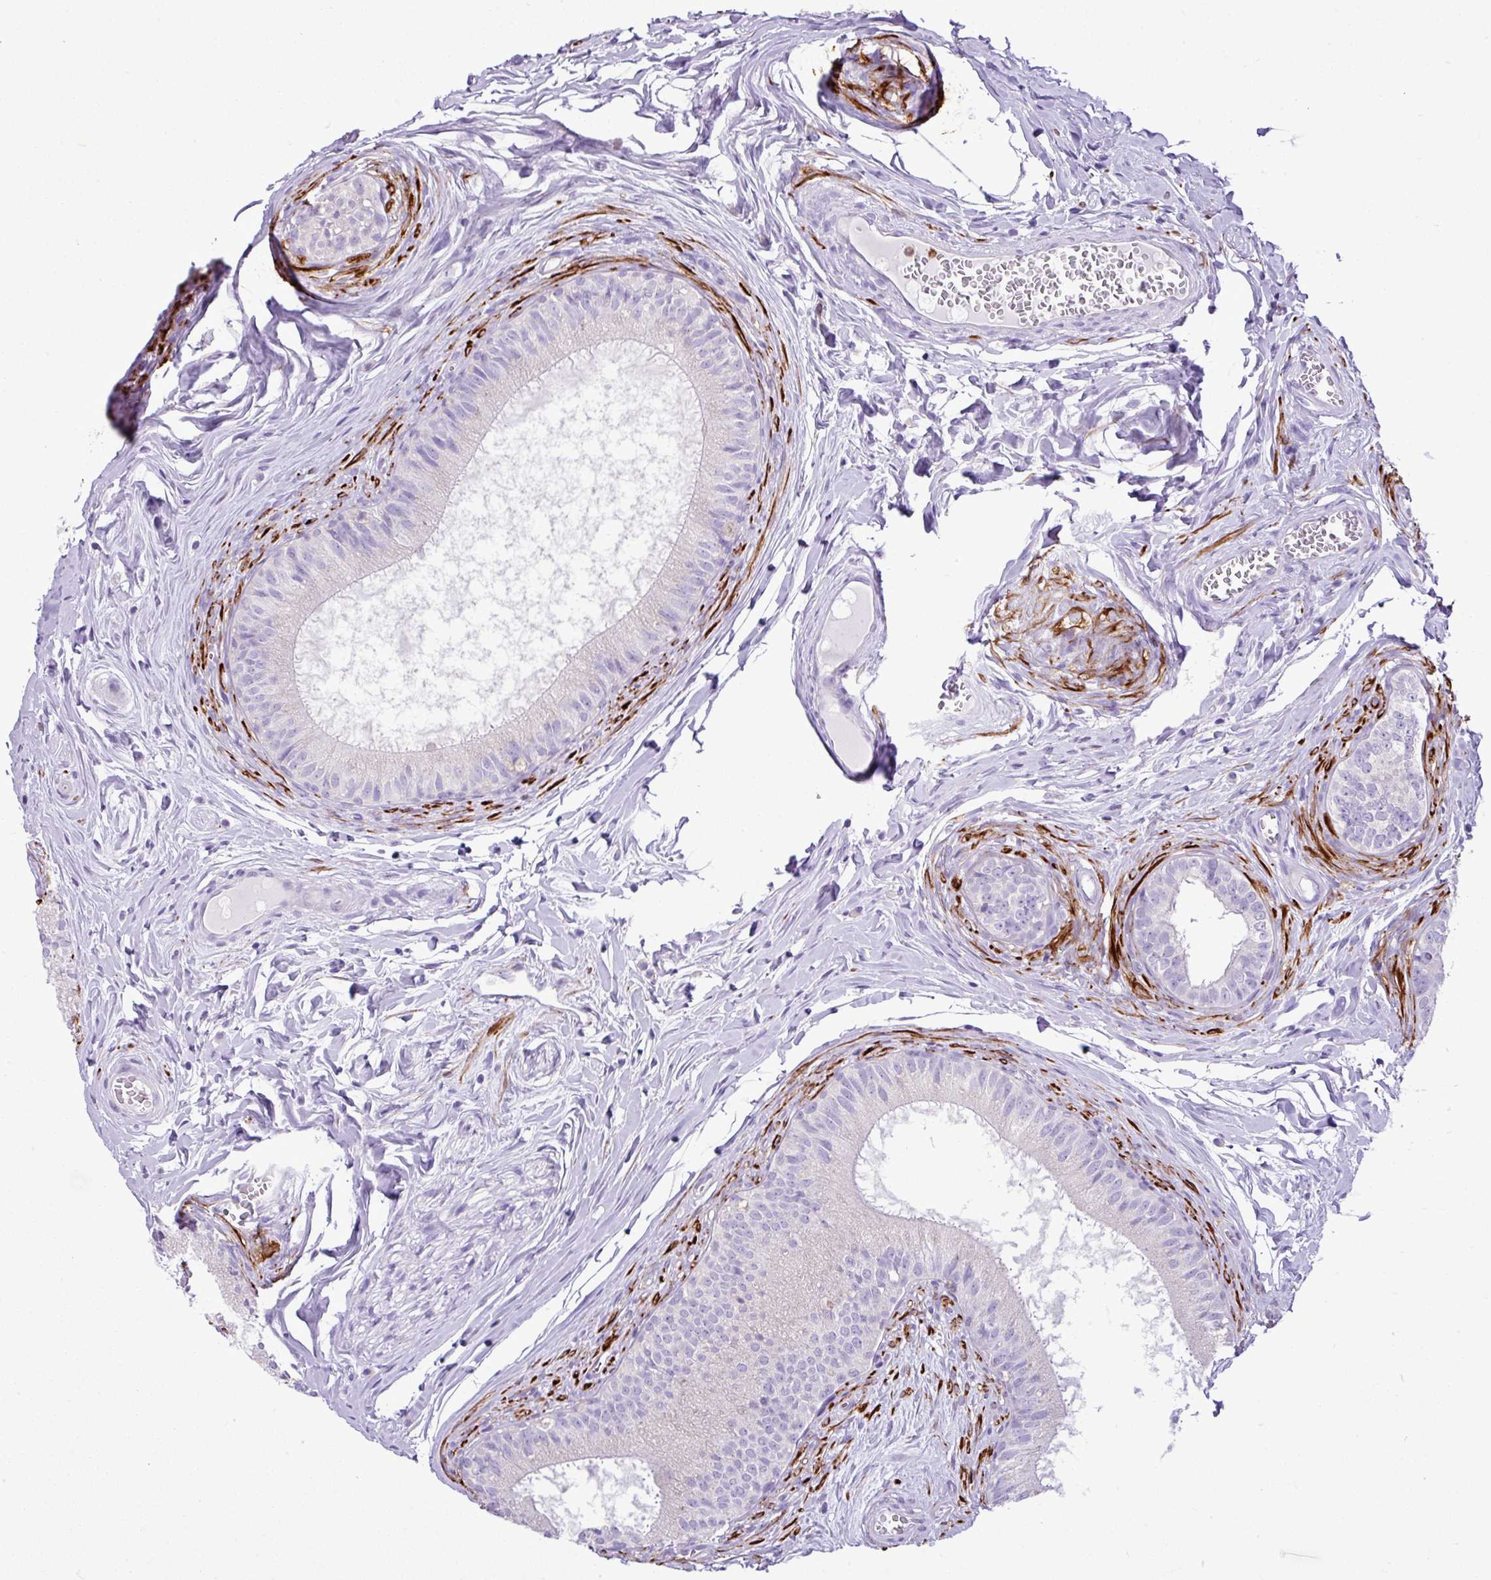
{"staining": {"intensity": "negative", "quantity": "none", "location": "none"}, "tissue": "epididymis", "cell_type": "Glandular cells", "image_type": "normal", "snomed": [{"axis": "morphology", "description": "Normal tissue, NOS"}, {"axis": "topography", "description": "Epididymis"}], "caption": "This is a micrograph of immunohistochemistry staining of normal epididymis, which shows no staining in glandular cells. Brightfield microscopy of immunohistochemistry (IHC) stained with DAB (brown) and hematoxylin (blue), captured at high magnification.", "gene": "ZSCAN5A", "patient": {"sex": "male", "age": 25}}